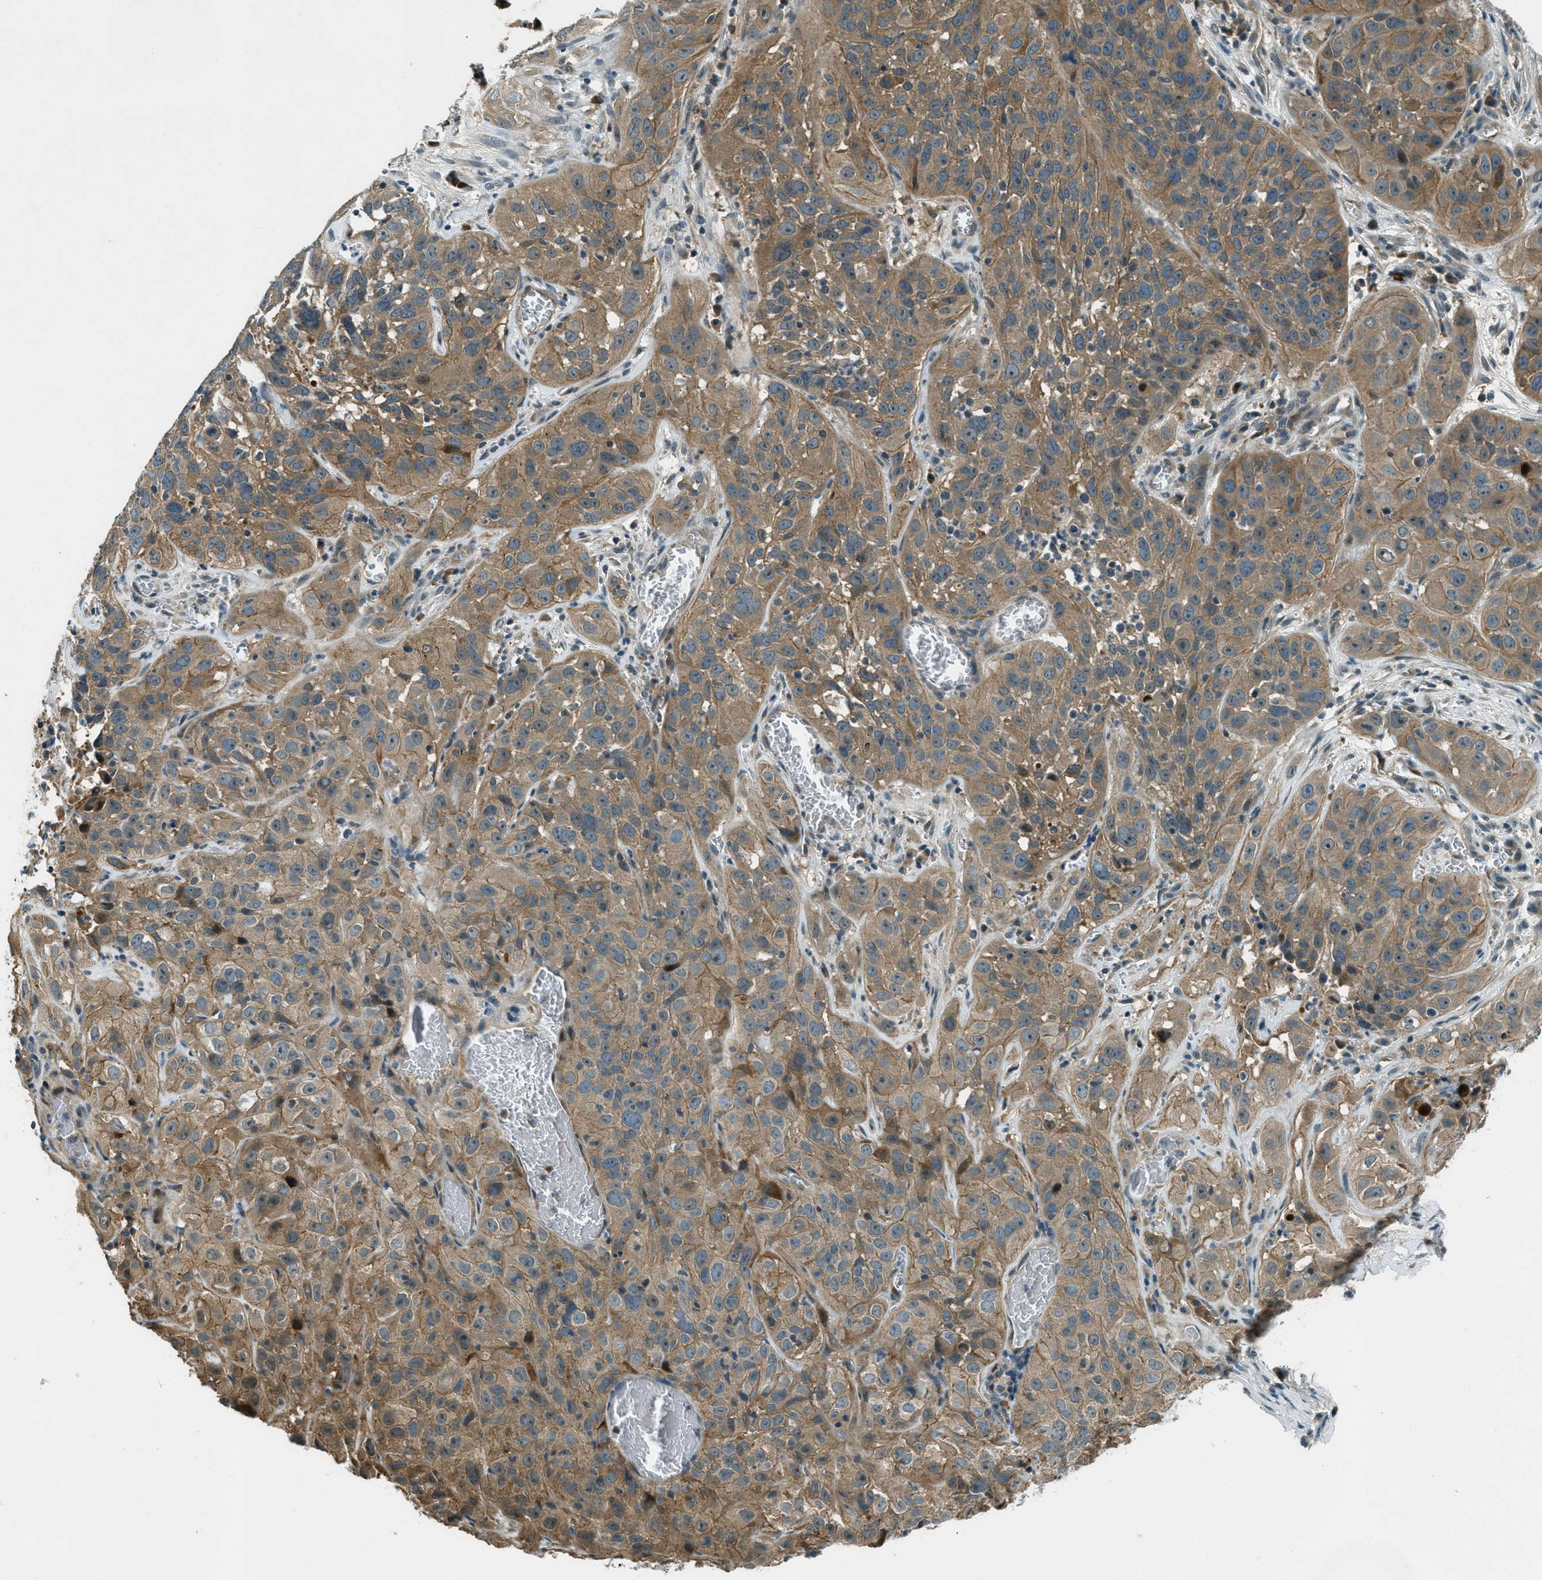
{"staining": {"intensity": "moderate", "quantity": ">75%", "location": "cytoplasmic/membranous"}, "tissue": "cervical cancer", "cell_type": "Tumor cells", "image_type": "cancer", "snomed": [{"axis": "morphology", "description": "Squamous cell carcinoma, NOS"}, {"axis": "topography", "description": "Cervix"}], "caption": "The photomicrograph shows staining of cervical cancer (squamous cell carcinoma), revealing moderate cytoplasmic/membranous protein expression (brown color) within tumor cells. (Brightfield microscopy of DAB IHC at high magnification).", "gene": "STK11", "patient": {"sex": "female", "age": 32}}